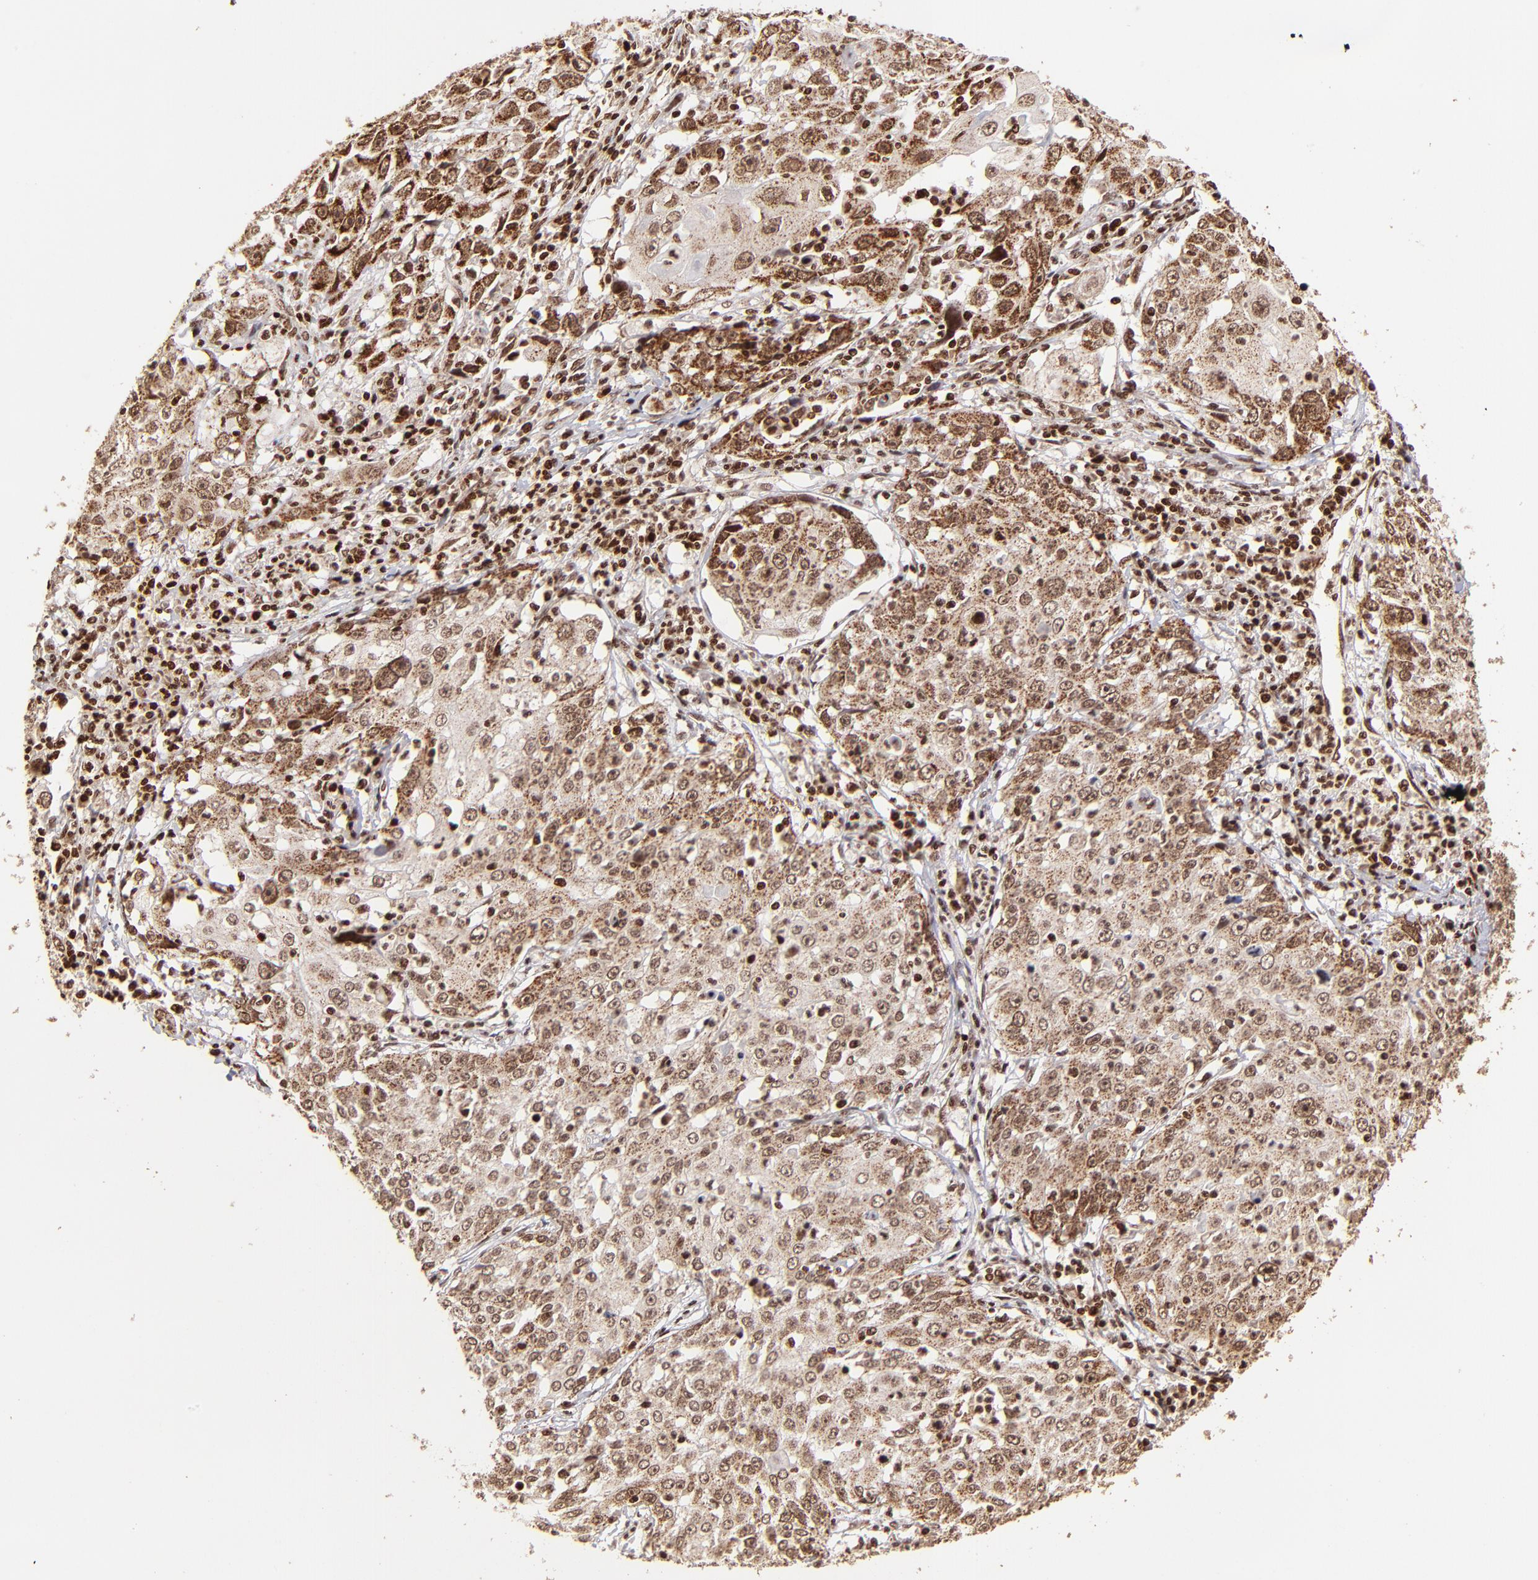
{"staining": {"intensity": "strong", "quantity": ">75%", "location": "cytoplasmic/membranous,nuclear"}, "tissue": "cervical cancer", "cell_type": "Tumor cells", "image_type": "cancer", "snomed": [{"axis": "morphology", "description": "Squamous cell carcinoma, NOS"}, {"axis": "topography", "description": "Cervix"}], "caption": "This photomicrograph displays immunohistochemistry staining of human cervical squamous cell carcinoma, with high strong cytoplasmic/membranous and nuclear expression in approximately >75% of tumor cells.", "gene": "MED15", "patient": {"sex": "female", "age": 39}}